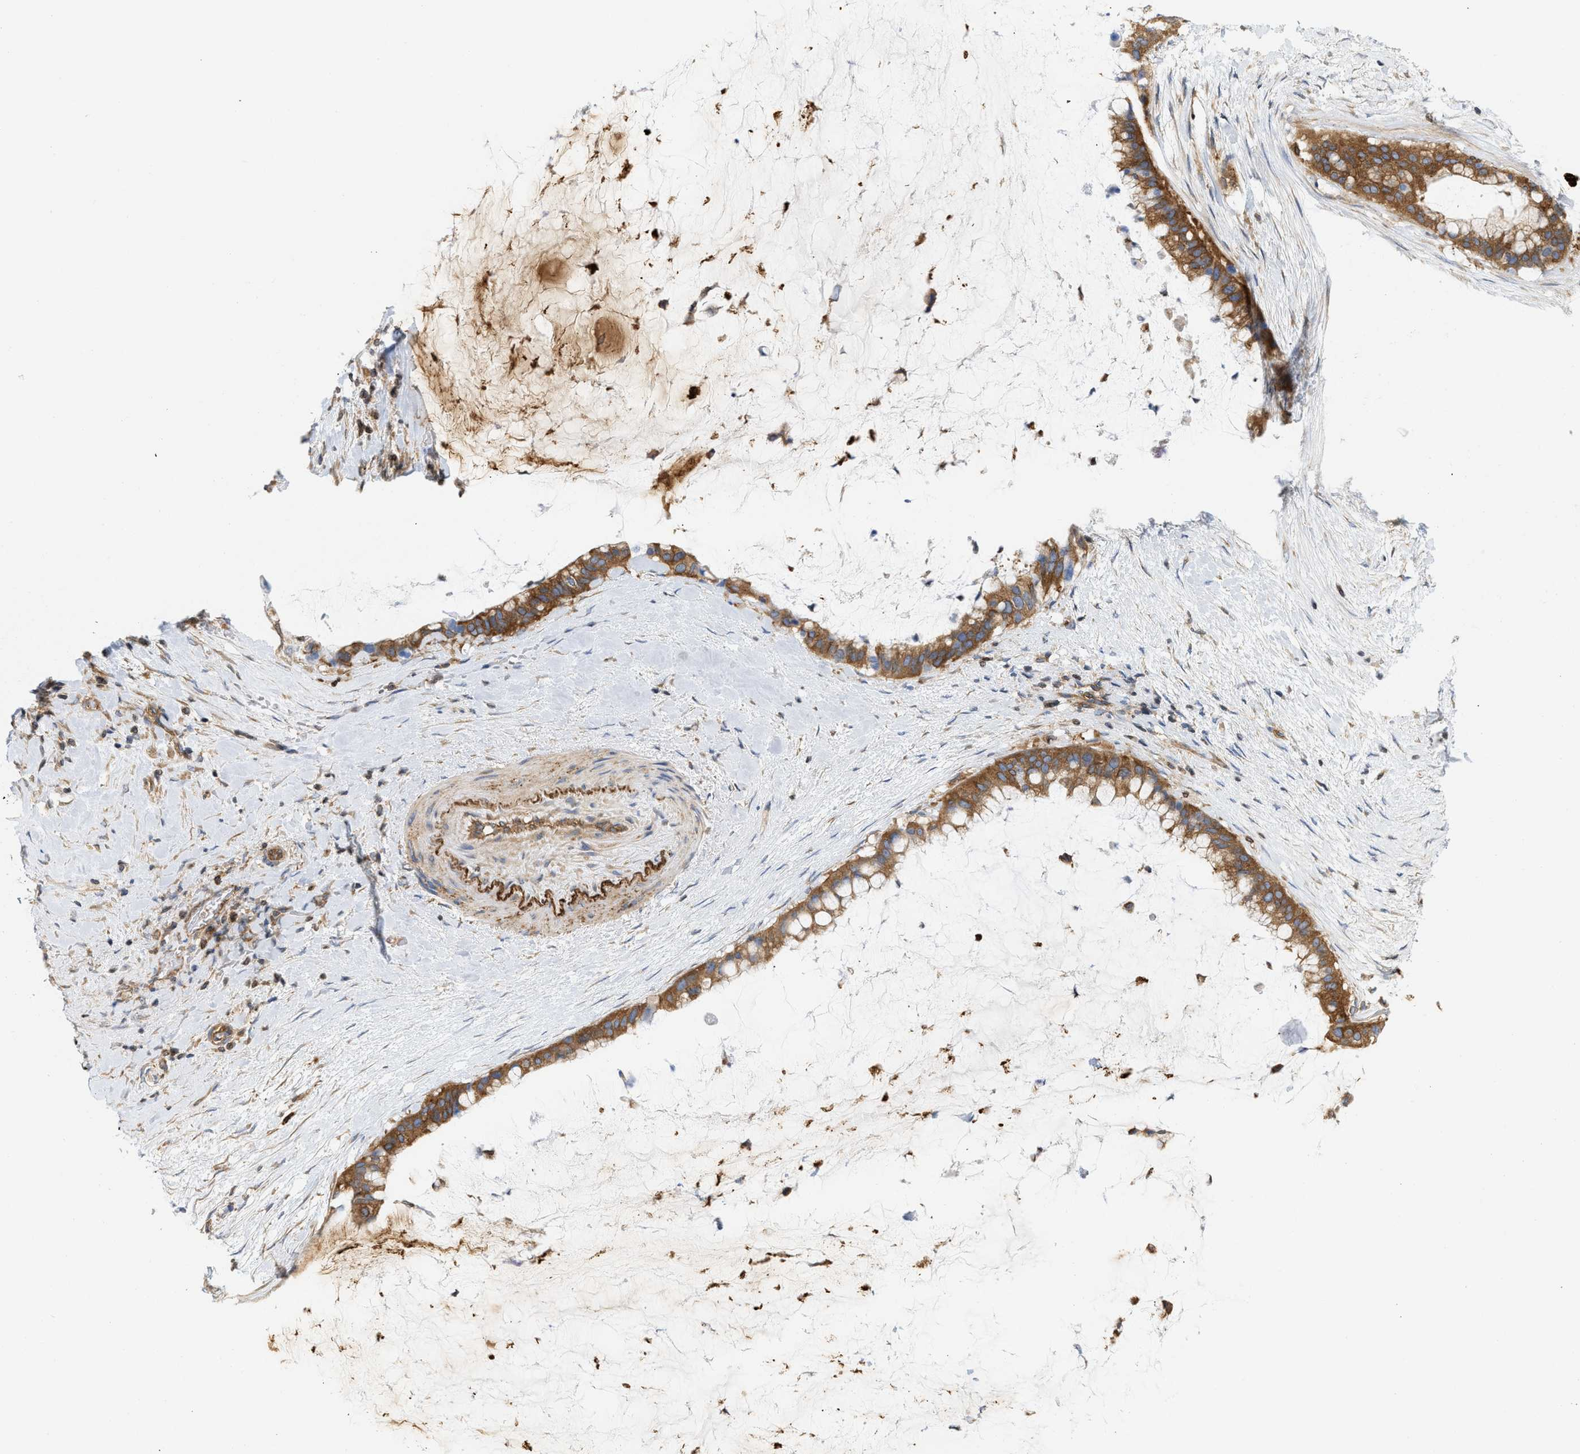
{"staining": {"intensity": "strong", "quantity": ">75%", "location": "cytoplasmic/membranous"}, "tissue": "pancreatic cancer", "cell_type": "Tumor cells", "image_type": "cancer", "snomed": [{"axis": "morphology", "description": "Adenocarcinoma, NOS"}, {"axis": "topography", "description": "Pancreas"}], "caption": "A photomicrograph of human pancreatic adenocarcinoma stained for a protein displays strong cytoplasmic/membranous brown staining in tumor cells.", "gene": "STRN", "patient": {"sex": "male", "age": 41}}